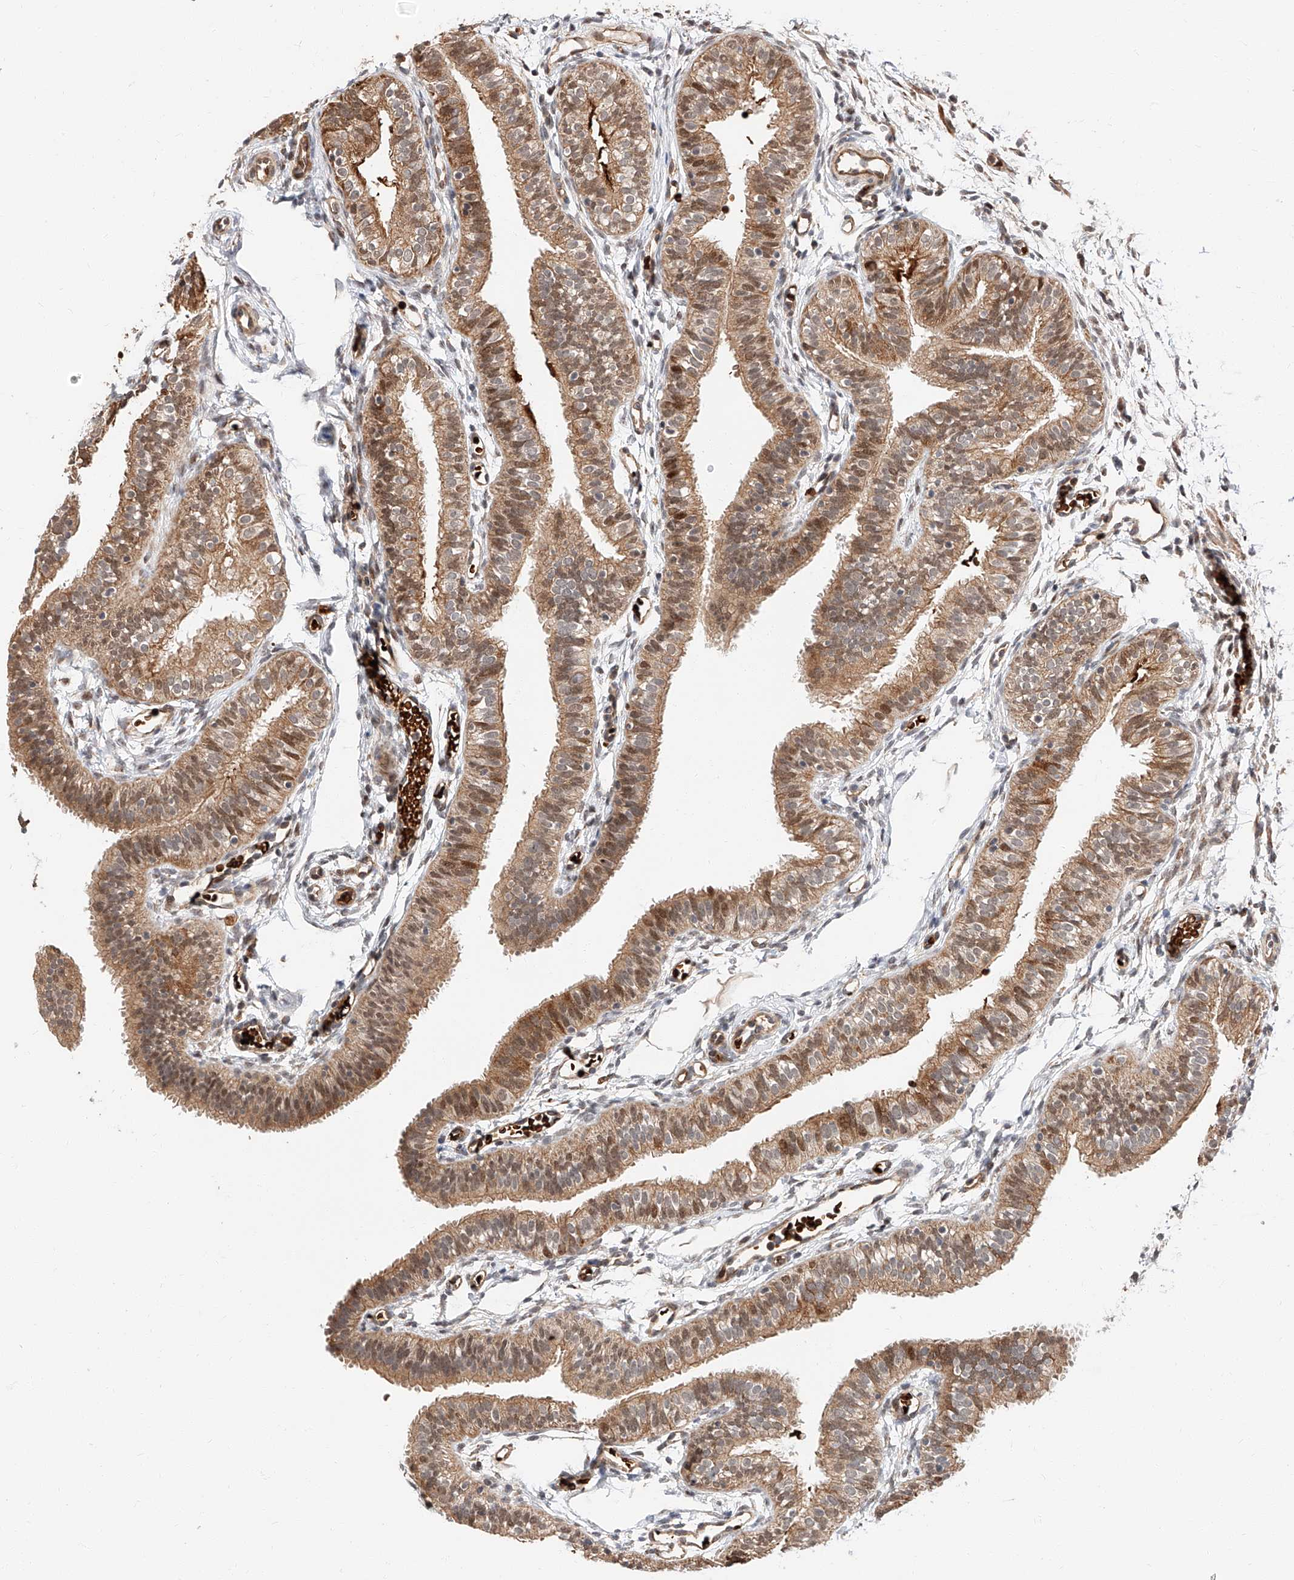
{"staining": {"intensity": "moderate", "quantity": ">75%", "location": "cytoplasmic/membranous,nuclear"}, "tissue": "fallopian tube", "cell_type": "Glandular cells", "image_type": "normal", "snomed": [{"axis": "morphology", "description": "Normal tissue, NOS"}, {"axis": "topography", "description": "Fallopian tube"}], "caption": "Protein expression by immunohistochemistry (IHC) demonstrates moderate cytoplasmic/membranous,nuclear positivity in about >75% of glandular cells in benign fallopian tube. (brown staining indicates protein expression, while blue staining denotes nuclei).", "gene": "THTPA", "patient": {"sex": "female", "age": 35}}